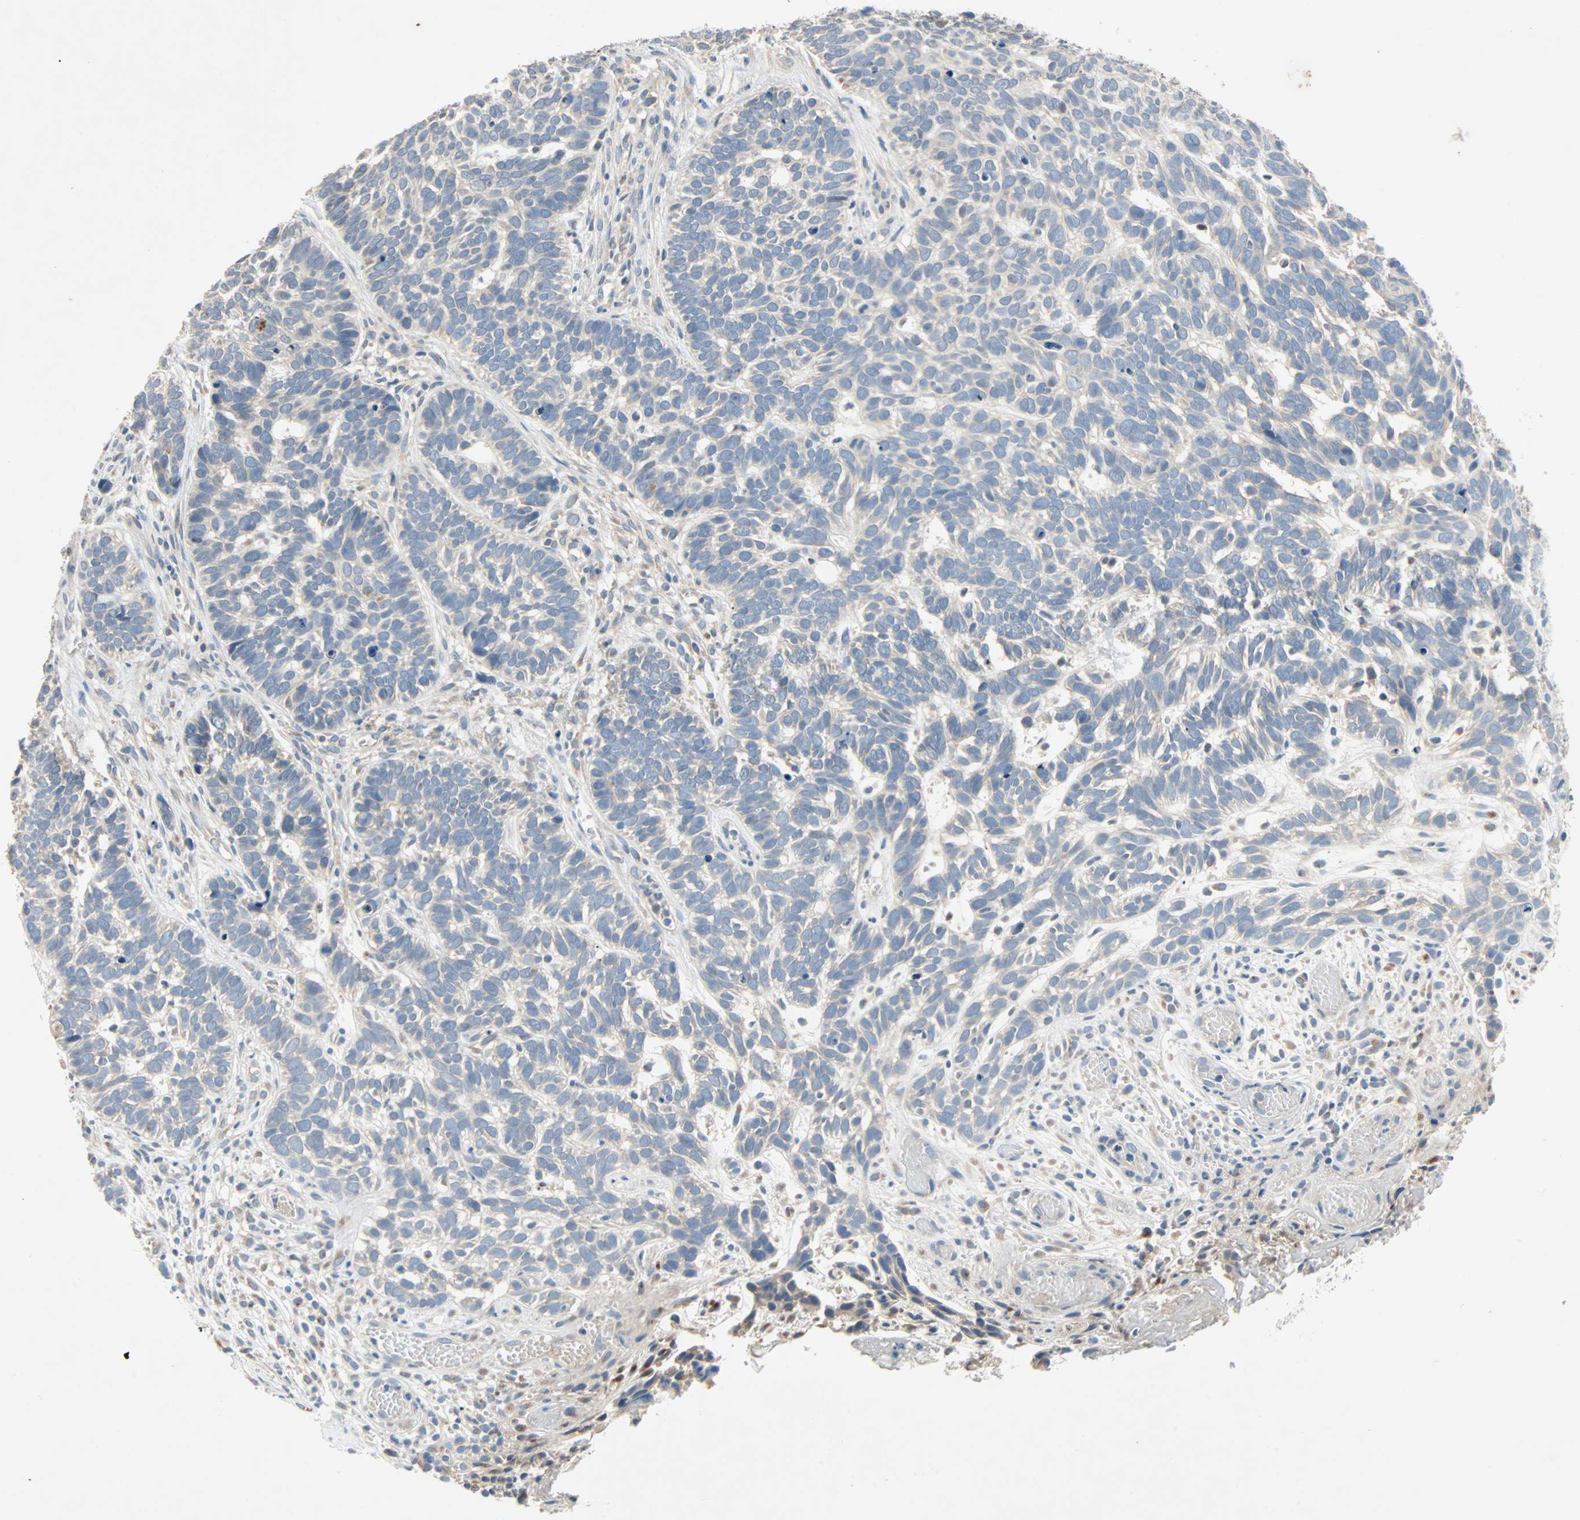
{"staining": {"intensity": "weak", "quantity": "25%-75%", "location": "cytoplasmic/membranous"}, "tissue": "skin cancer", "cell_type": "Tumor cells", "image_type": "cancer", "snomed": [{"axis": "morphology", "description": "Basal cell carcinoma"}, {"axis": "topography", "description": "Skin"}], "caption": "Immunohistochemistry (IHC) of skin cancer (basal cell carcinoma) reveals low levels of weak cytoplasmic/membranous staining in approximately 25%-75% of tumor cells. The staining is performed using DAB (3,3'-diaminobenzidine) brown chromogen to label protein expression. The nuclei are counter-stained blue using hematoxylin.", "gene": "XYLT1", "patient": {"sex": "male", "age": 87}}